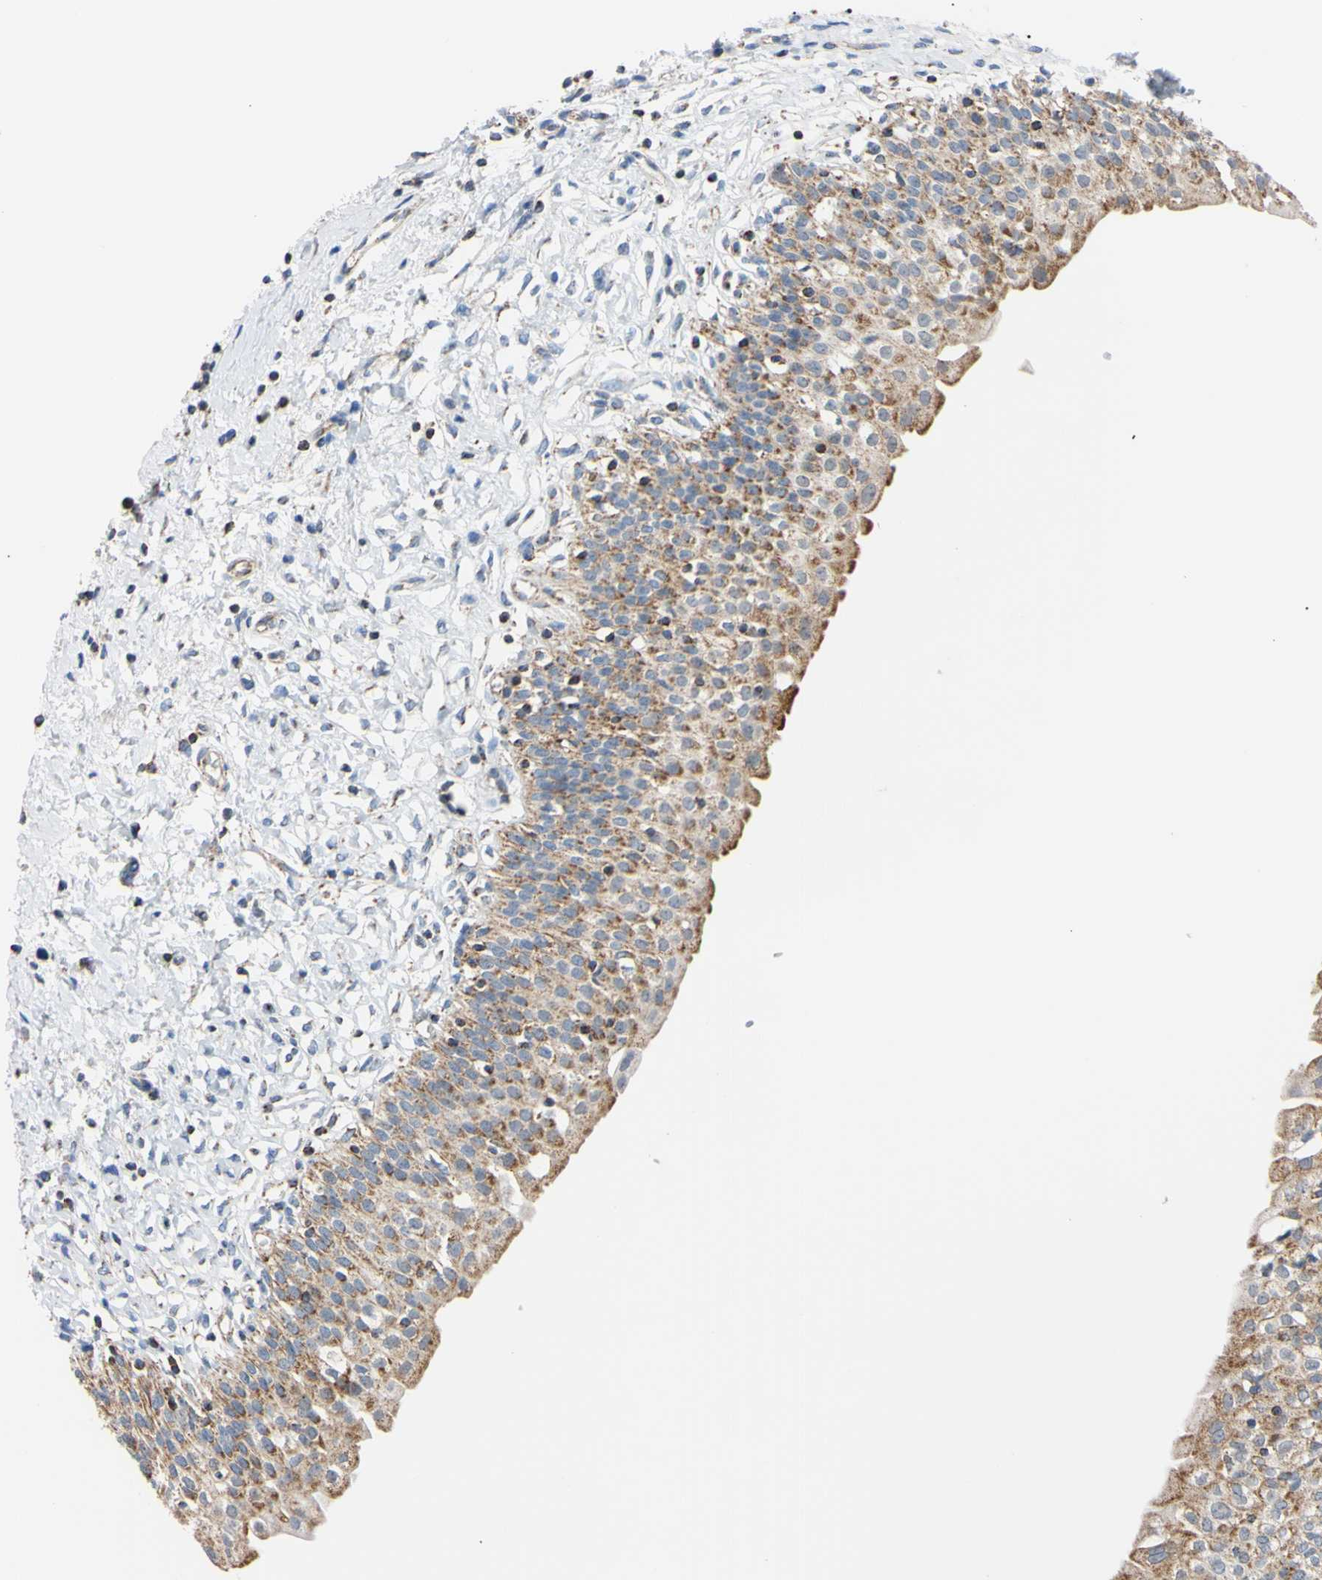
{"staining": {"intensity": "moderate", "quantity": ">75%", "location": "cytoplasmic/membranous"}, "tissue": "urinary bladder", "cell_type": "Urothelial cells", "image_type": "normal", "snomed": [{"axis": "morphology", "description": "Normal tissue, NOS"}, {"axis": "topography", "description": "Urinary bladder"}], "caption": "High-power microscopy captured an IHC histopathology image of normal urinary bladder, revealing moderate cytoplasmic/membranous positivity in approximately >75% of urothelial cells. (DAB IHC with brightfield microscopy, high magnification).", "gene": "CLPP", "patient": {"sex": "male", "age": 55}}